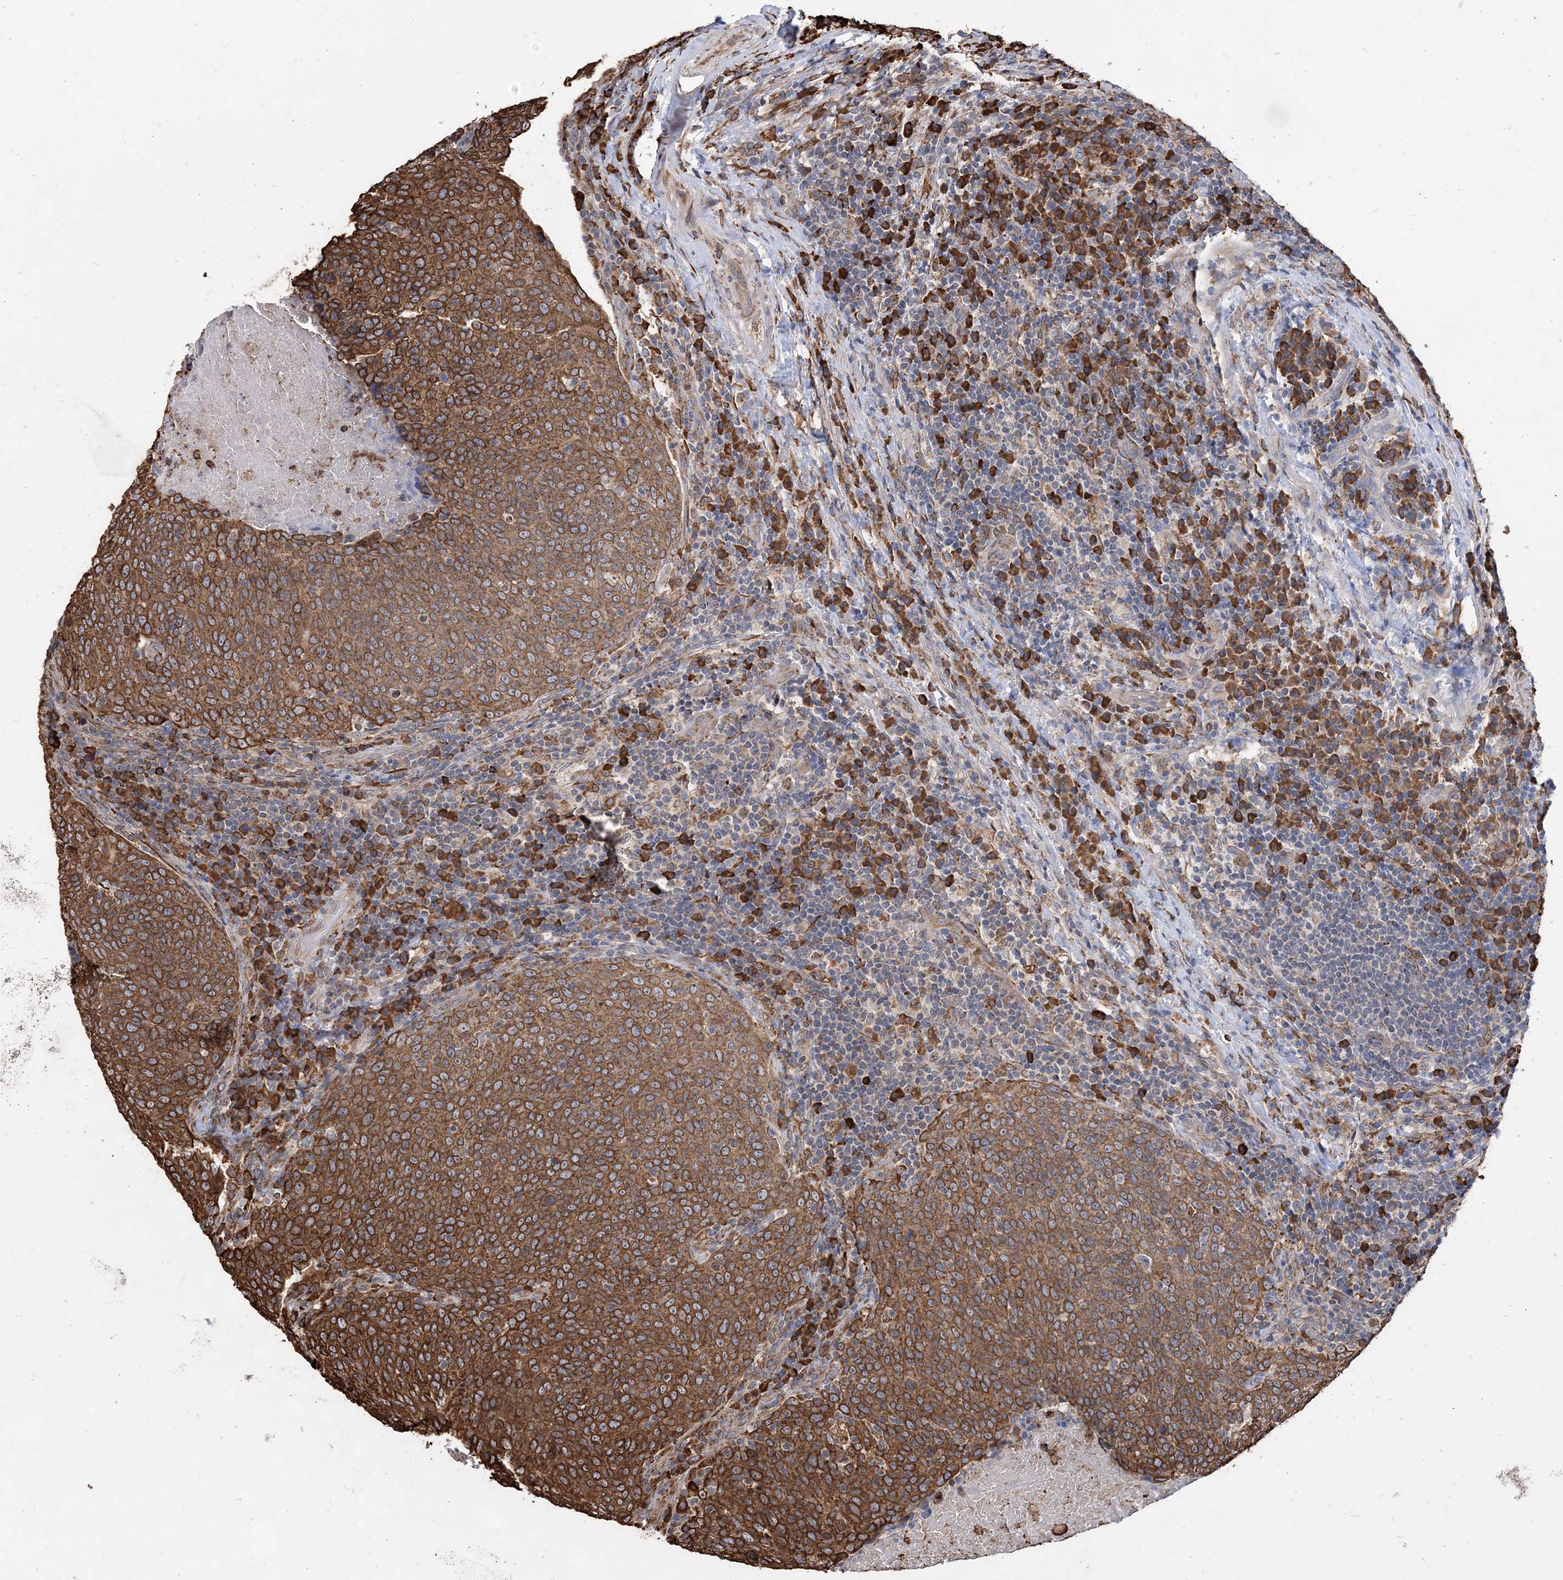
{"staining": {"intensity": "strong", "quantity": ">75%", "location": "cytoplasmic/membranous"}, "tissue": "head and neck cancer", "cell_type": "Tumor cells", "image_type": "cancer", "snomed": [{"axis": "morphology", "description": "Squamous cell carcinoma, NOS"}, {"axis": "morphology", "description": "Squamous cell carcinoma, metastatic, NOS"}, {"axis": "topography", "description": "Lymph node"}, {"axis": "topography", "description": "Head-Neck"}], "caption": "Head and neck cancer stained with a brown dye shows strong cytoplasmic/membranous positive expression in approximately >75% of tumor cells.", "gene": "WDR12", "patient": {"sex": "male", "age": 62}}